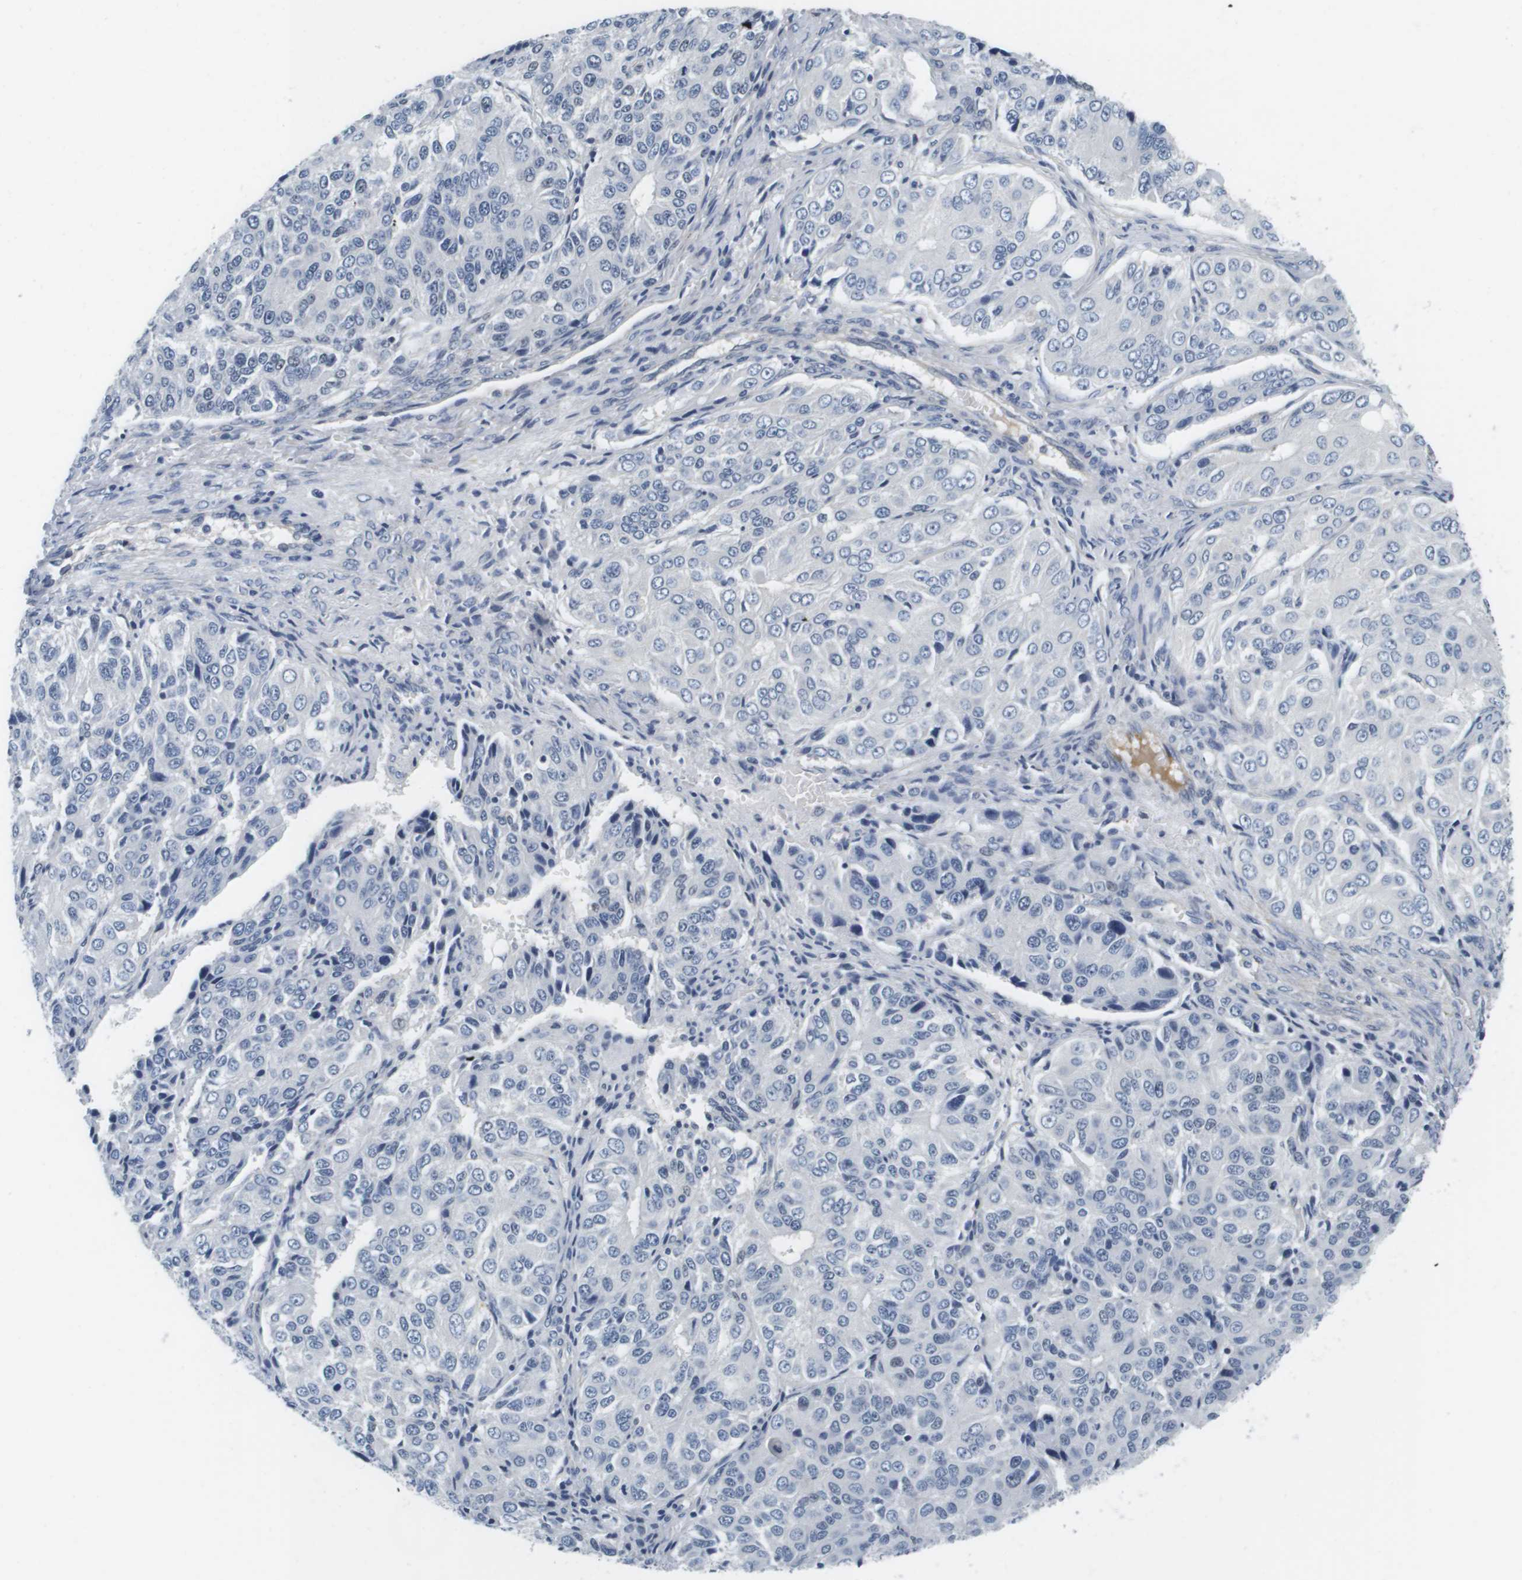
{"staining": {"intensity": "negative", "quantity": "none", "location": "none"}, "tissue": "ovarian cancer", "cell_type": "Tumor cells", "image_type": "cancer", "snomed": [{"axis": "morphology", "description": "Carcinoma, endometroid"}, {"axis": "topography", "description": "Ovary"}], "caption": "Immunohistochemistry micrograph of neoplastic tissue: human ovarian cancer (endometroid carcinoma) stained with DAB (3,3'-diaminobenzidine) displays no significant protein staining in tumor cells.", "gene": "KCNJ5", "patient": {"sex": "female", "age": 51}}